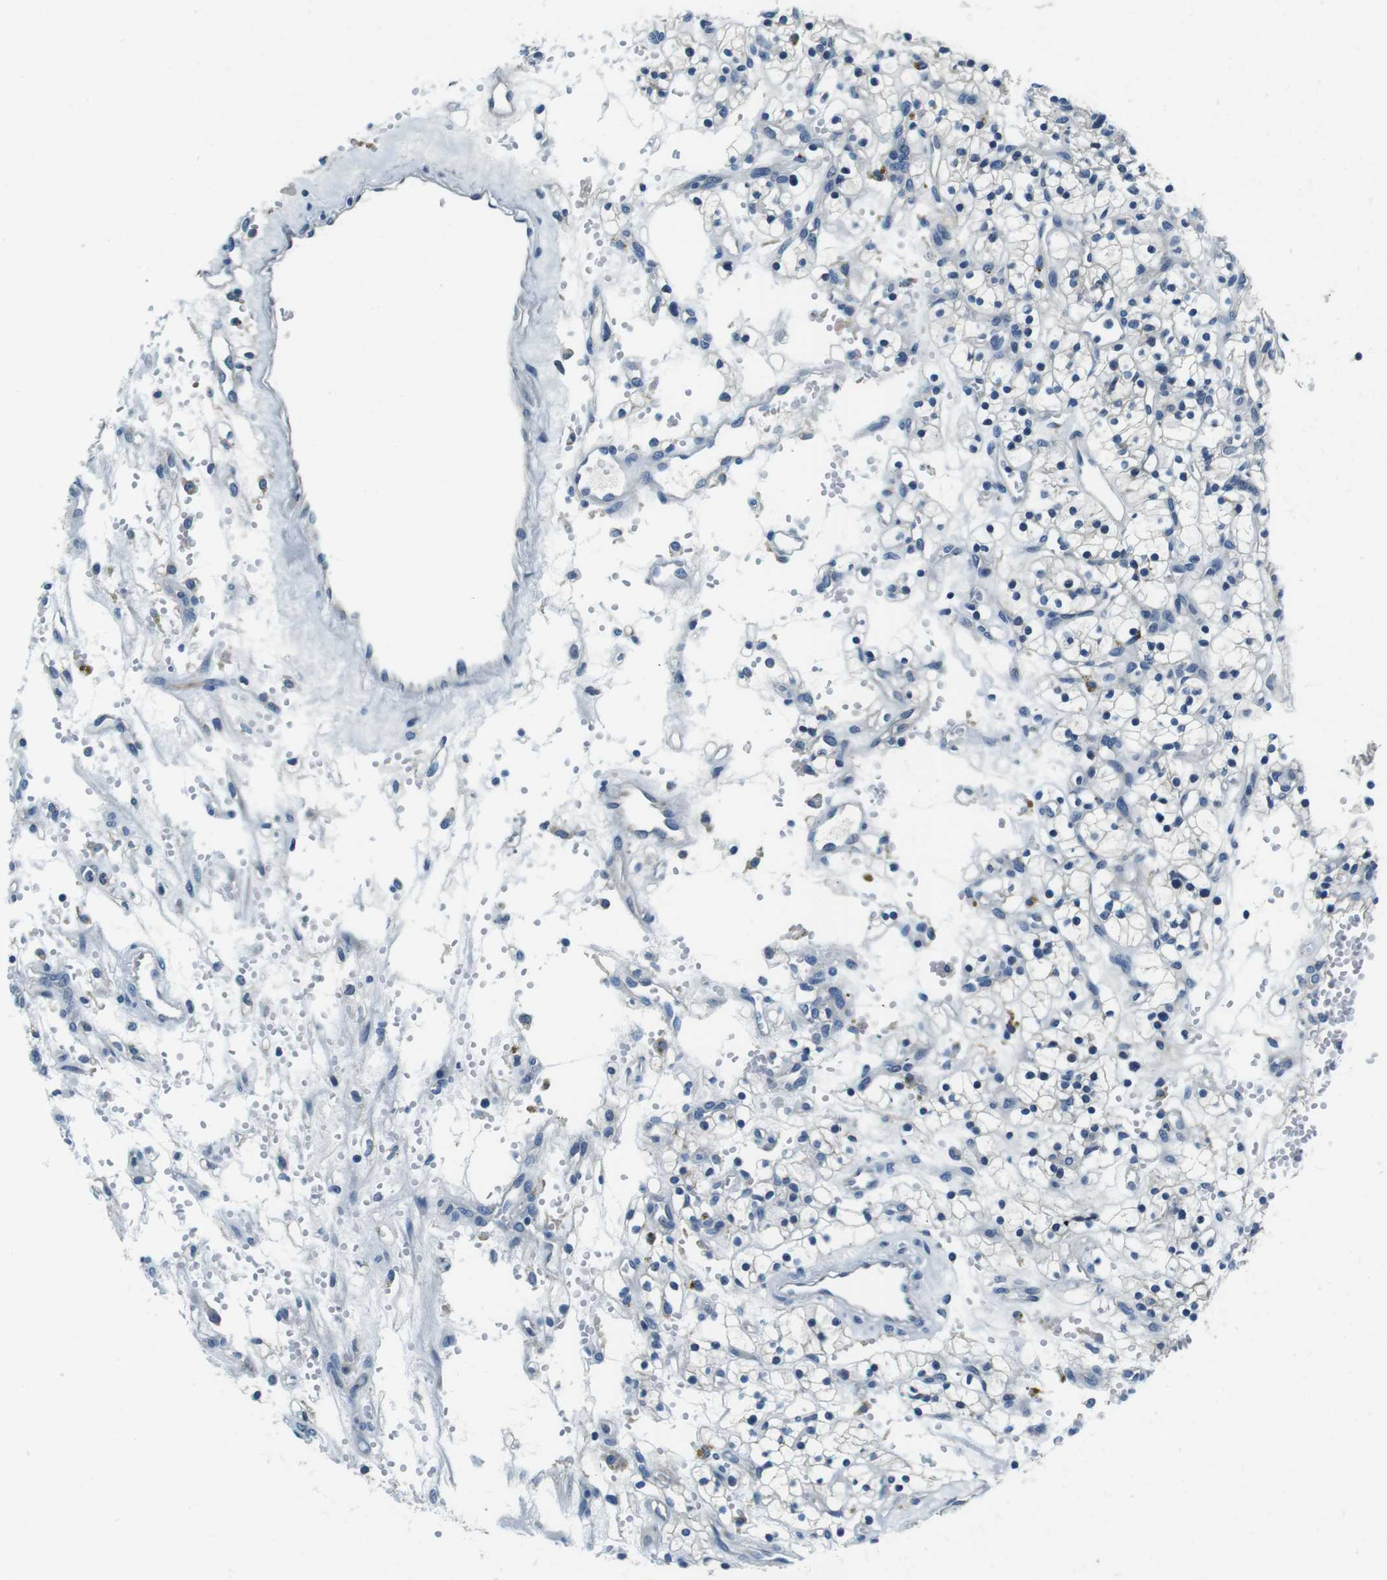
{"staining": {"intensity": "negative", "quantity": "none", "location": "none"}, "tissue": "renal cancer", "cell_type": "Tumor cells", "image_type": "cancer", "snomed": [{"axis": "morphology", "description": "Adenocarcinoma, NOS"}, {"axis": "topography", "description": "Kidney"}], "caption": "There is no significant staining in tumor cells of renal cancer (adenocarcinoma).", "gene": "KCNJ5", "patient": {"sex": "female", "age": 57}}